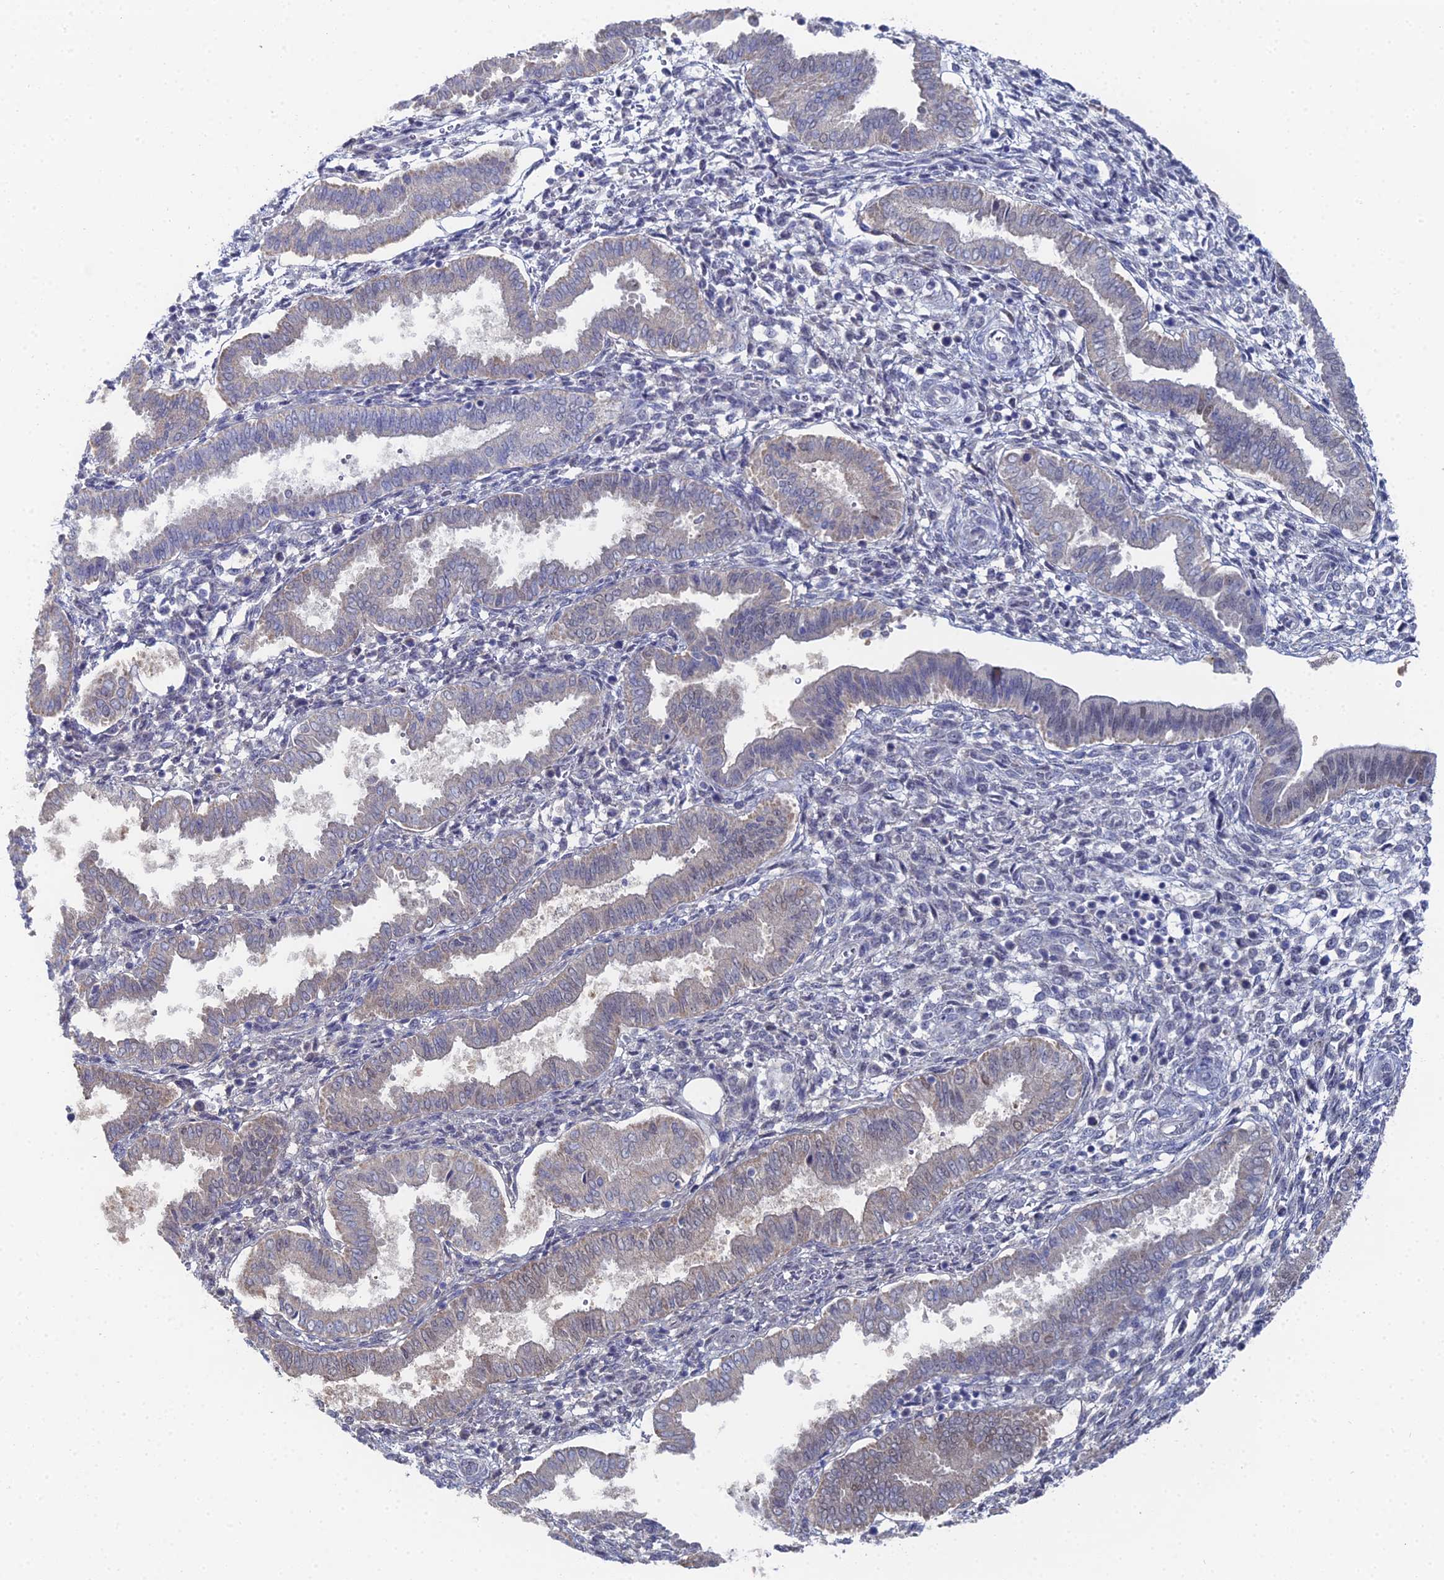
{"staining": {"intensity": "negative", "quantity": "none", "location": "none"}, "tissue": "endometrium", "cell_type": "Cells in endometrial stroma", "image_type": "normal", "snomed": [{"axis": "morphology", "description": "Normal tissue, NOS"}, {"axis": "topography", "description": "Endometrium"}], "caption": "The micrograph exhibits no significant expression in cells in endometrial stroma of endometrium.", "gene": "THAP4", "patient": {"sex": "female", "age": 24}}